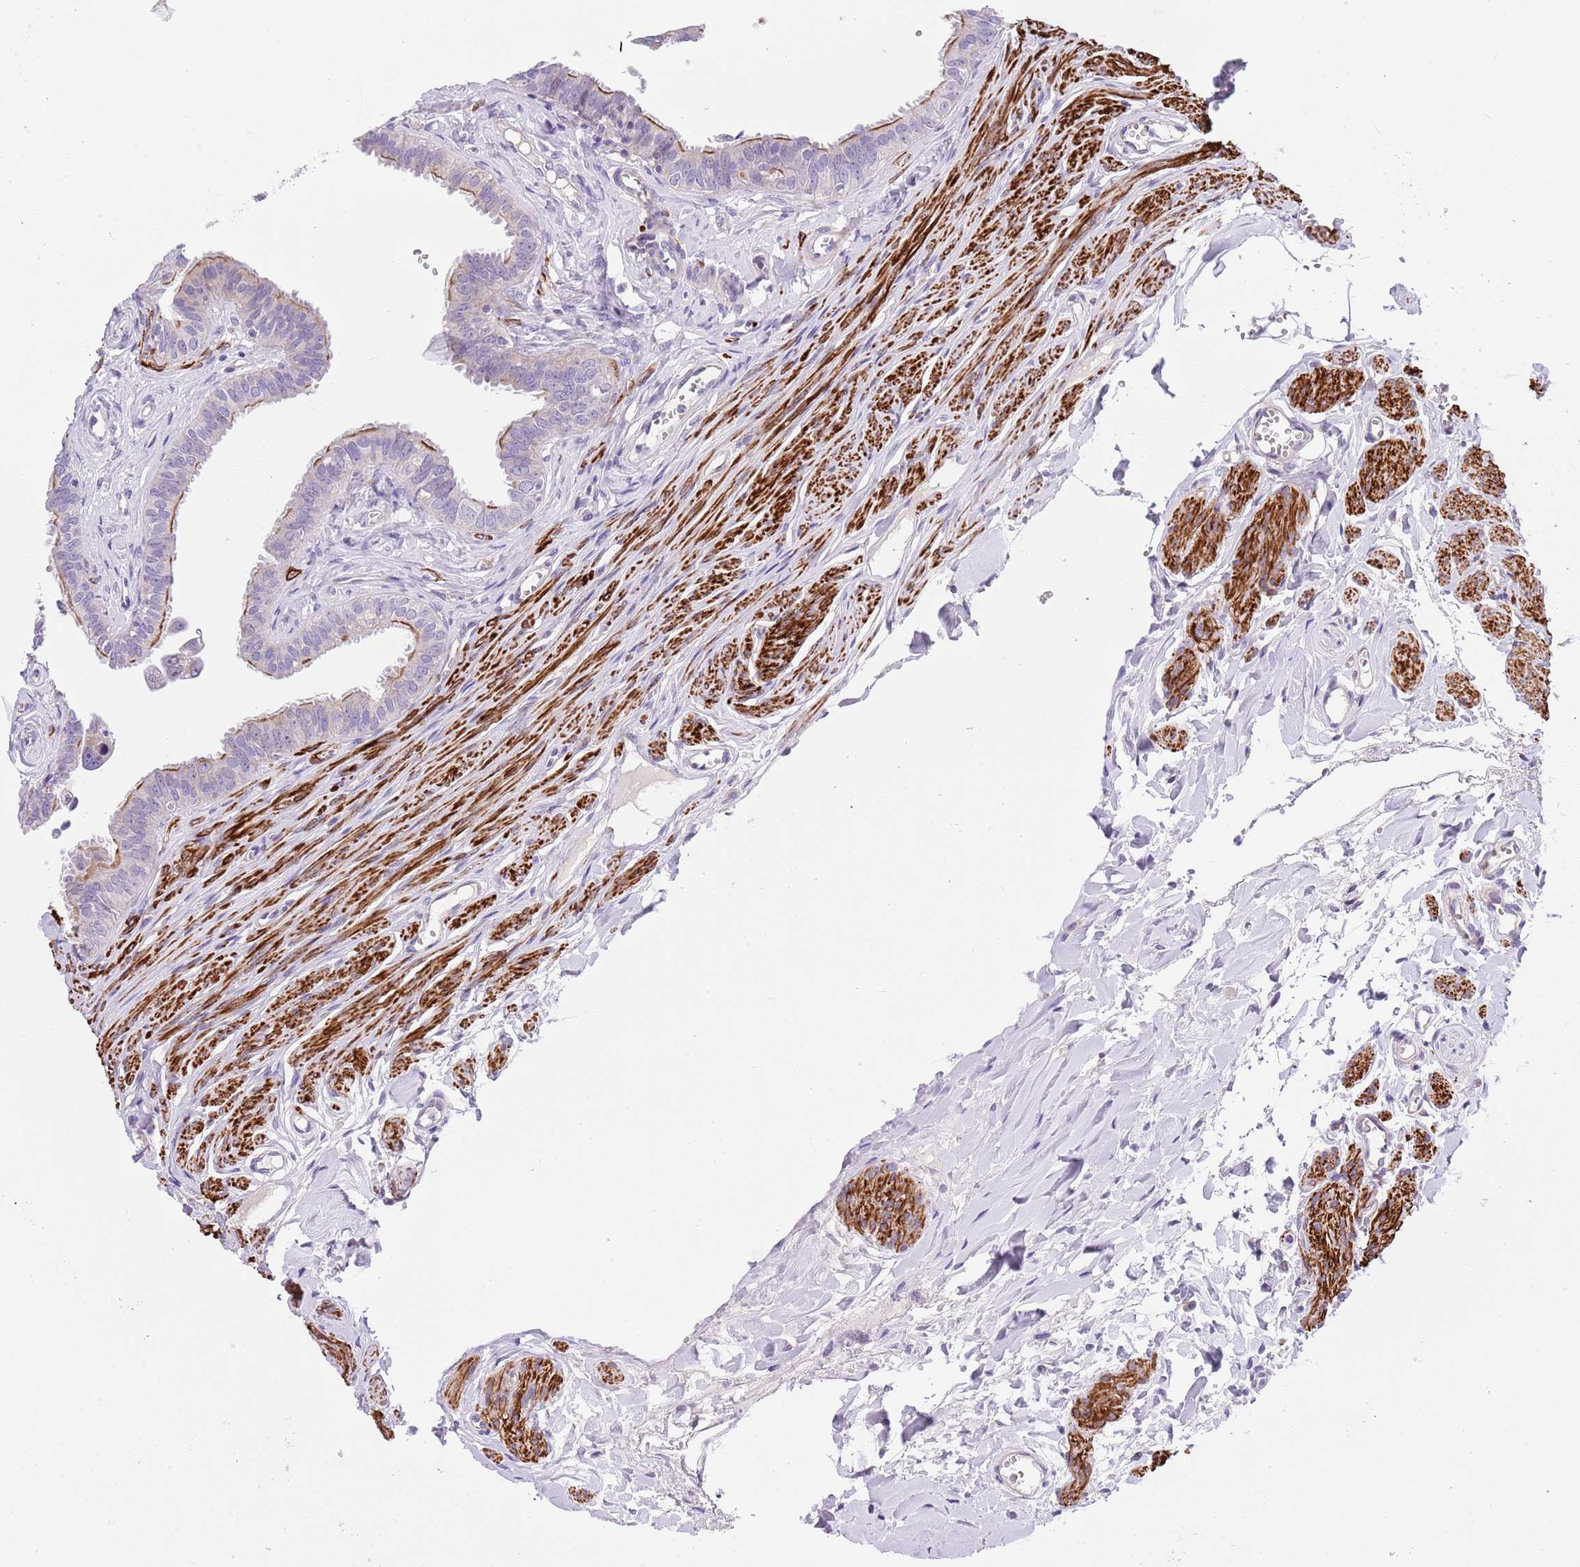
{"staining": {"intensity": "moderate", "quantity": "25%-75%", "location": "cytoplasmic/membranous"}, "tissue": "fallopian tube", "cell_type": "Glandular cells", "image_type": "normal", "snomed": [{"axis": "morphology", "description": "Normal tissue, NOS"}, {"axis": "morphology", "description": "Carcinoma, NOS"}, {"axis": "topography", "description": "Fallopian tube"}, {"axis": "topography", "description": "Ovary"}], "caption": "Unremarkable fallopian tube reveals moderate cytoplasmic/membranous expression in about 25%-75% of glandular cells.", "gene": "NET1", "patient": {"sex": "female", "age": 59}}